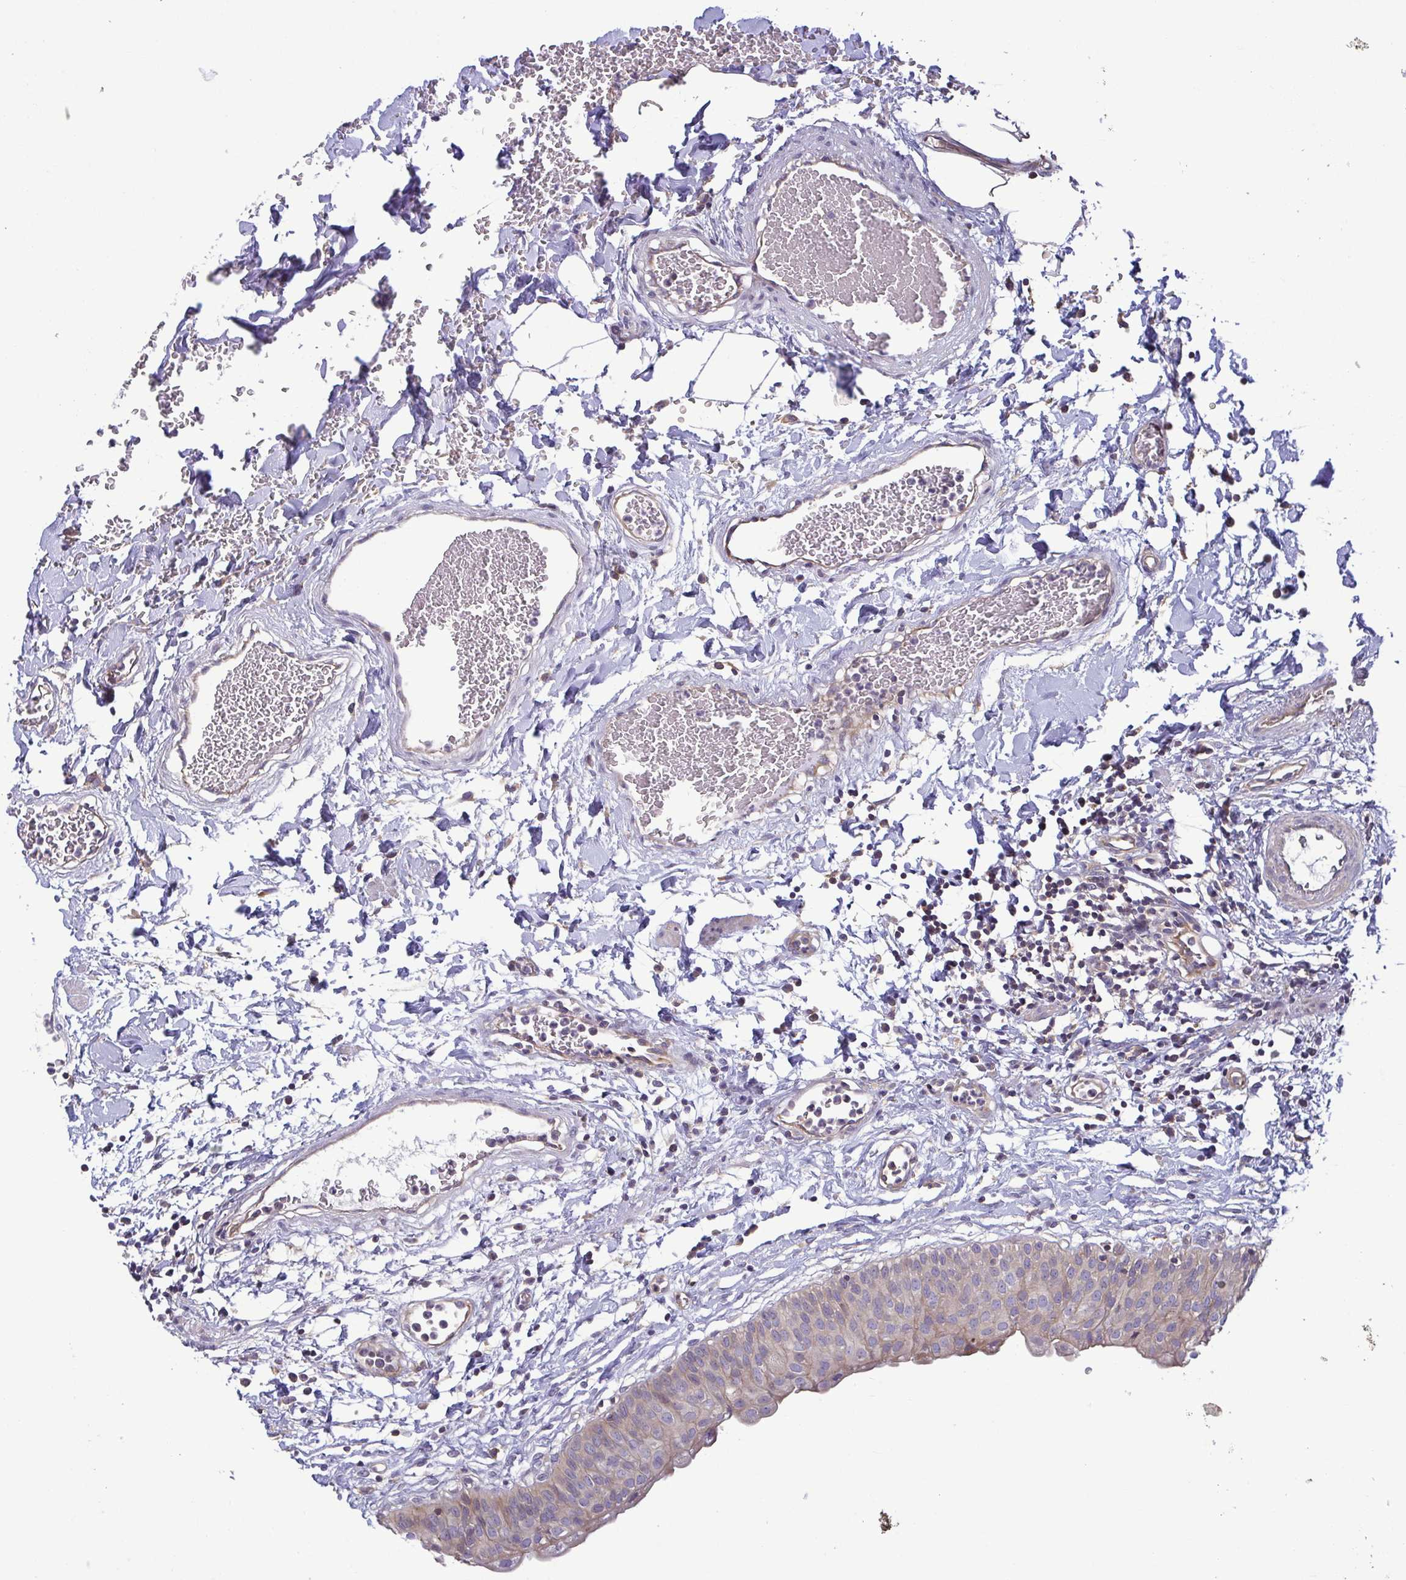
{"staining": {"intensity": "weak", "quantity": "25%-75%", "location": "cytoplasmic/membranous"}, "tissue": "urinary bladder", "cell_type": "Urothelial cells", "image_type": "normal", "snomed": [{"axis": "morphology", "description": "Normal tissue, NOS"}, {"axis": "topography", "description": "Urinary bladder"}], "caption": "Immunohistochemistry of unremarkable urinary bladder reveals low levels of weak cytoplasmic/membranous staining in about 25%-75% of urothelial cells.", "gene": "LMF2", "patient": {"sex": "male", "age": 55}}